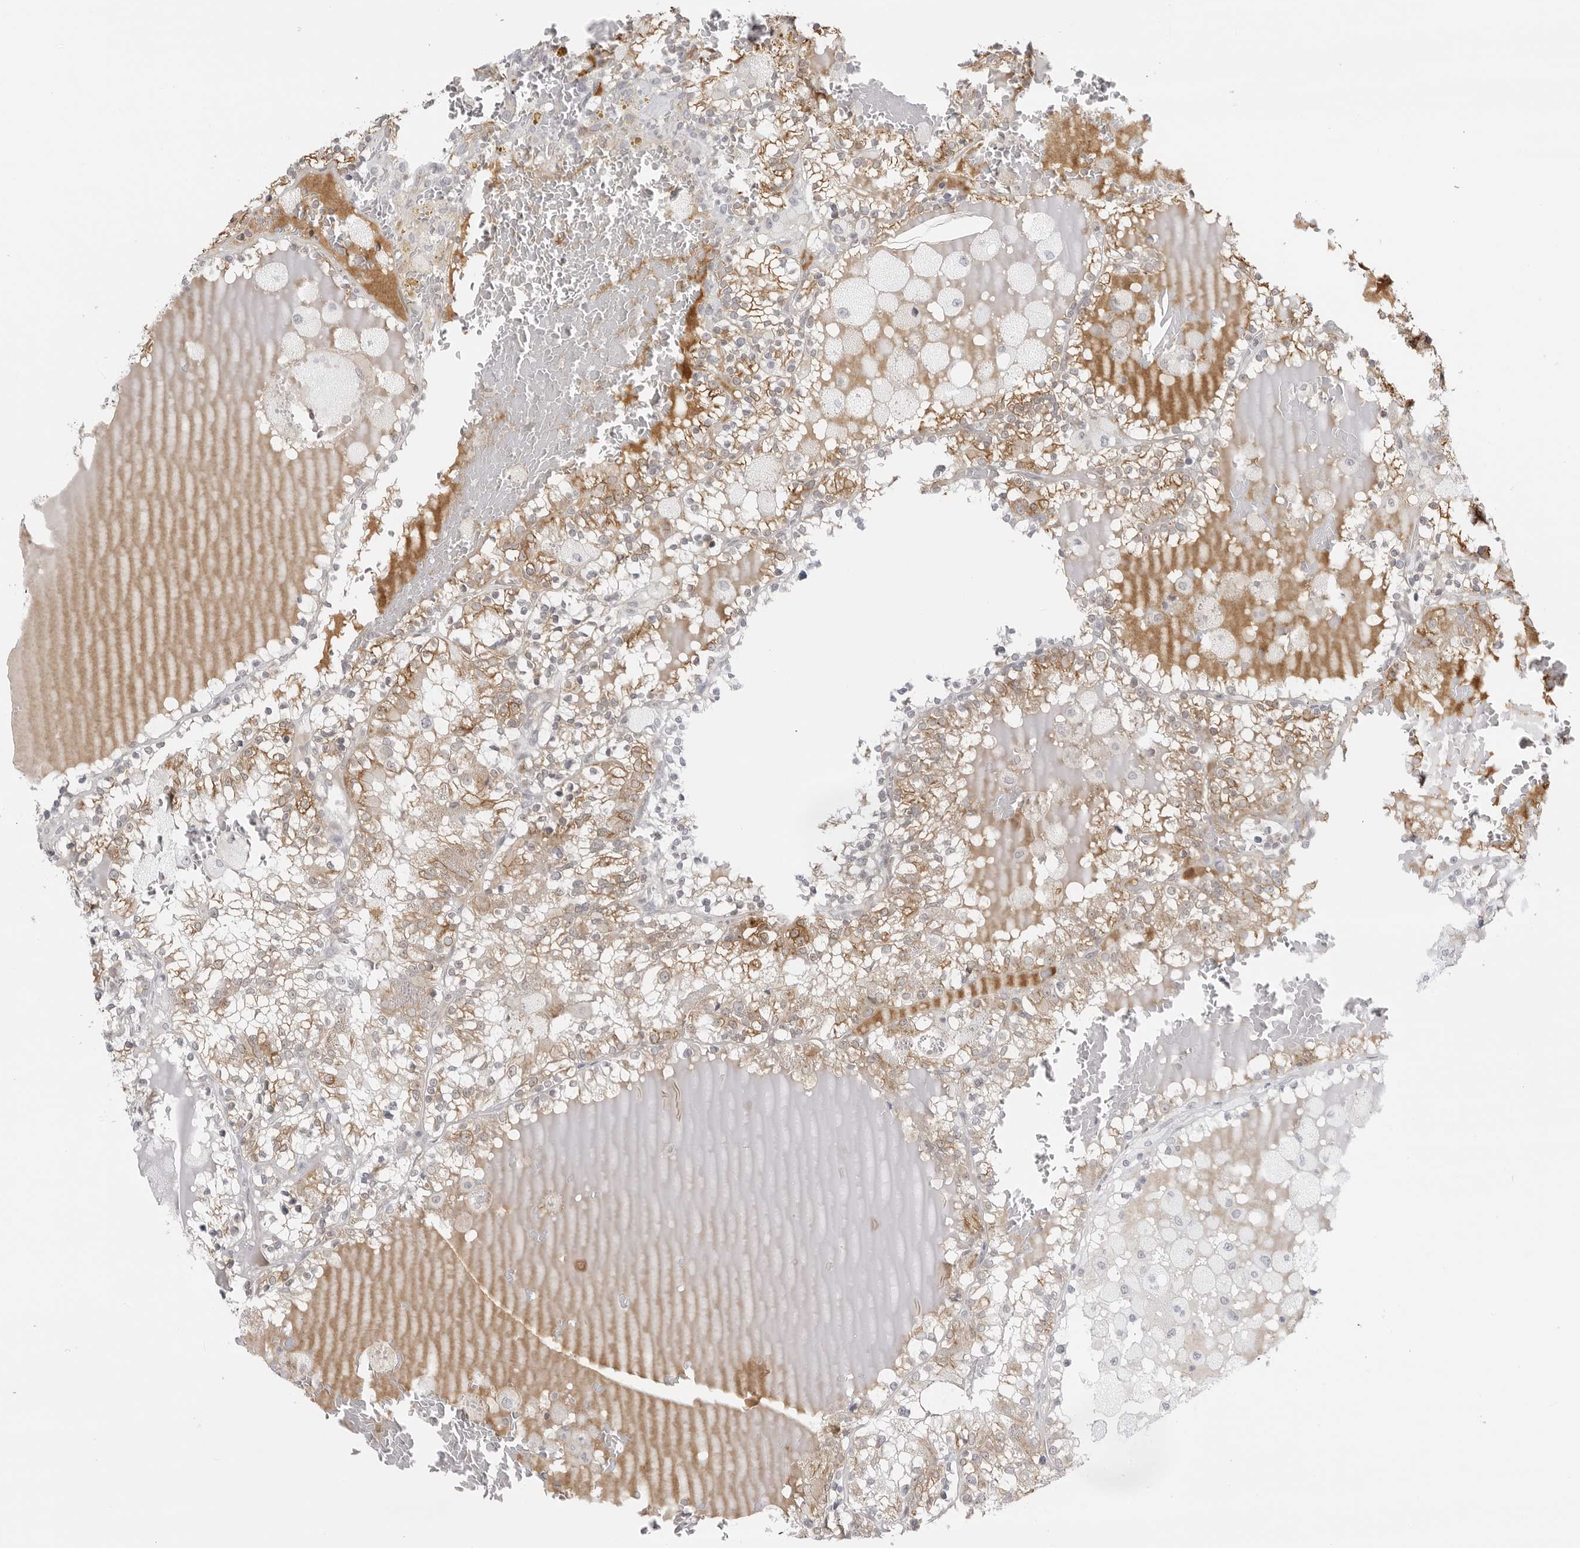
{"staining": {"intensity": "weak", "quantity": "25%-75%", "location": "cytoplasmic/membranous"}, "tissue": "renal cancer", "cell_type": "Tumor cells", "image_type": "cancer", "snomed": [{"axis": "morphology", "description": "Adenocarcinoma, NOS"}, {"axis": "topography", "description": "Kidney"}], "caption": "Human renal cancer stained with a brown dye displays weak cytoplasmic/membranous positive staining in about 25%-75% of tumor cells.", "gene": "SERPINF2", "patient": {"sex": "female", "age": 56}}